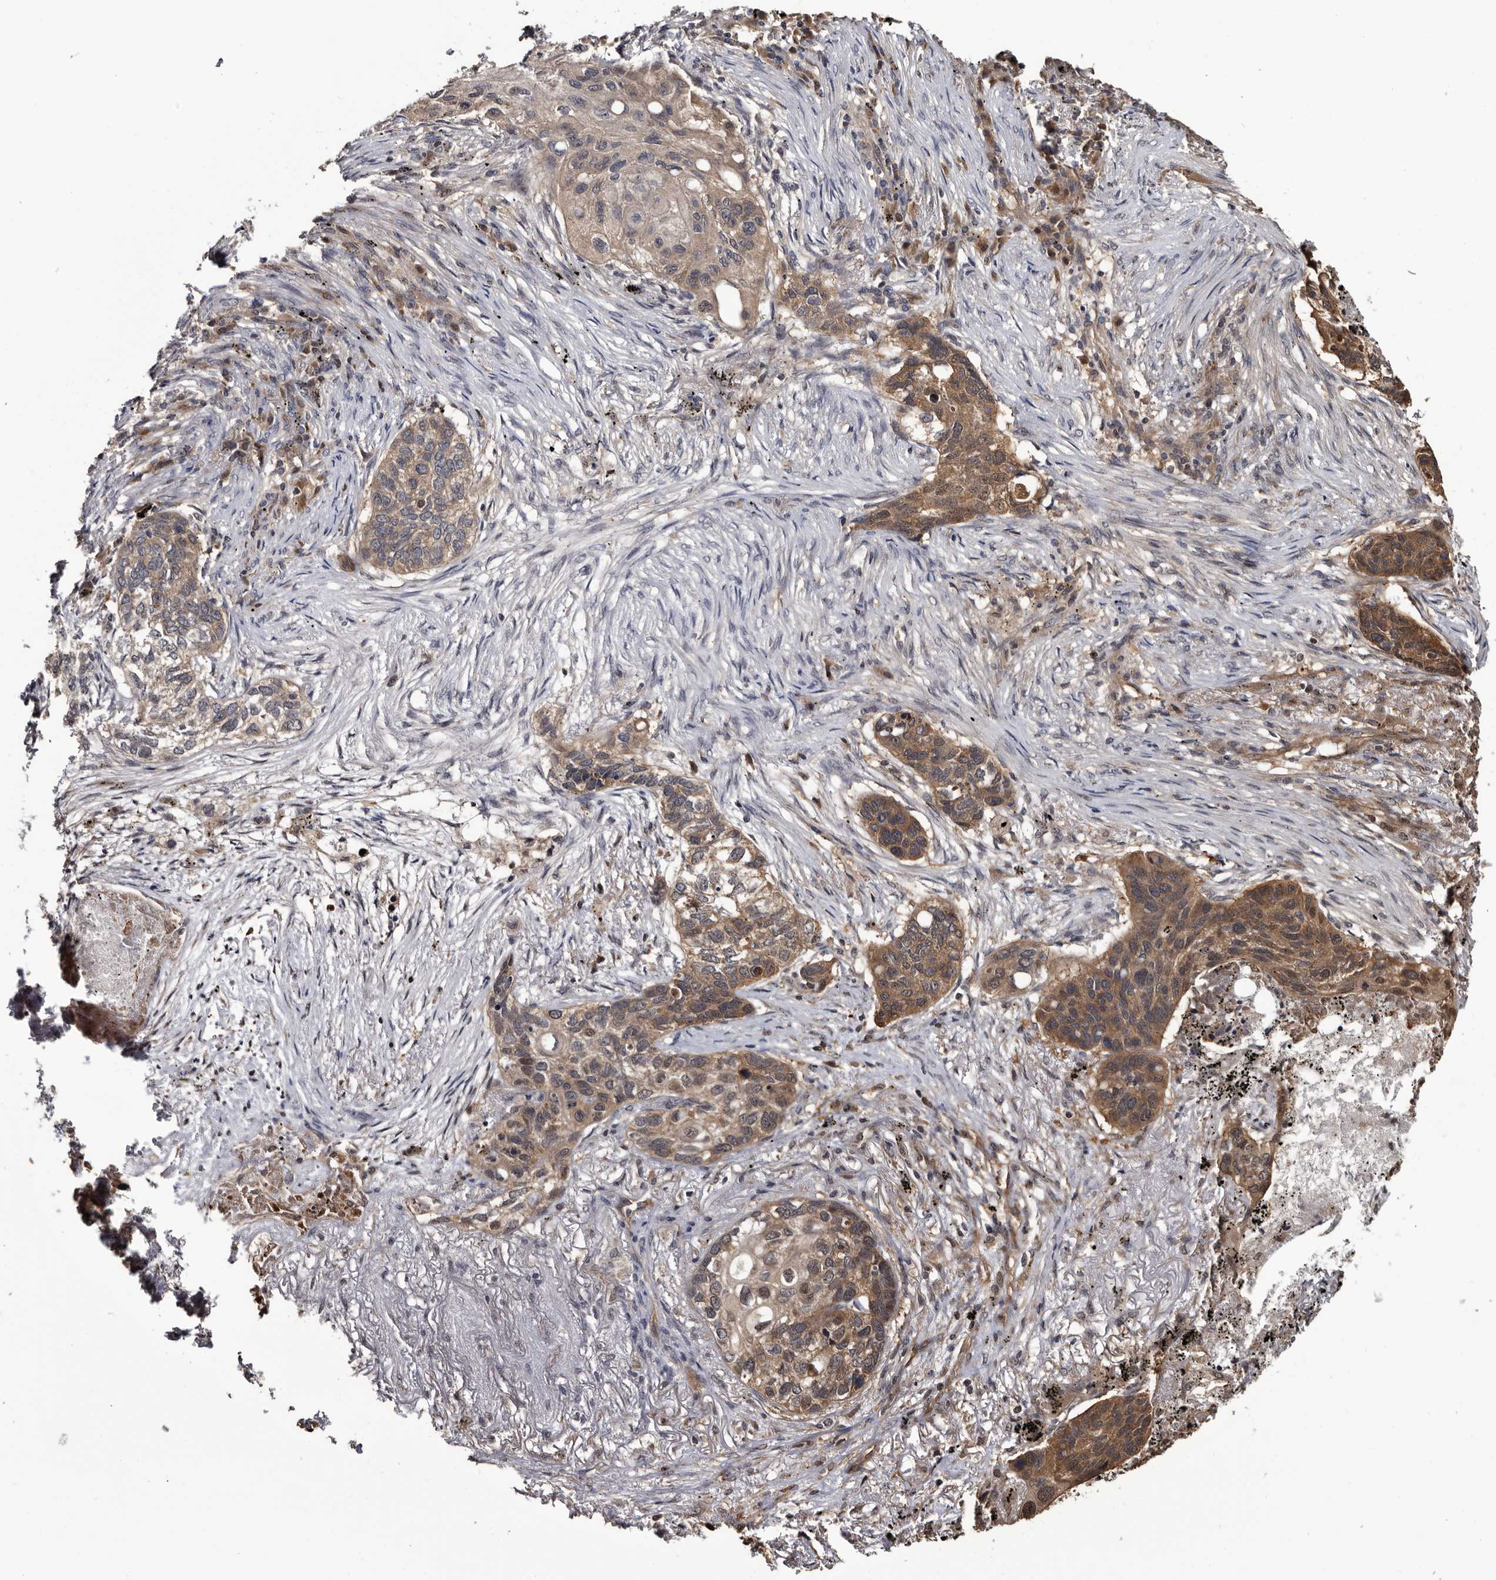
{"staining": {"intensity": "moderate", "quantity": ">75%", "location": "cytoplasmic/membranous"}, "tissue": "lung cancer", "cell_type": "Tumor cells", "image_type": "cancer", "snomed": [{"axis": "morphology", "description": "Squamous cell carcinoma, NOS"}, {"axis": "topography", "description": "Lung"}], "caption": "Protein positivity by immunohistochemistry (IHC) exhibits moderate cytoplasmic/membranous positivity in approximately >75% of tumor cells in squamous cell carcinoma (lung). Immunohistochemistry stains the protein of interest in brown and the nuclei are stained blue.", "gene": "TTI2", "patient": {"sex": "female", "age": 63}}